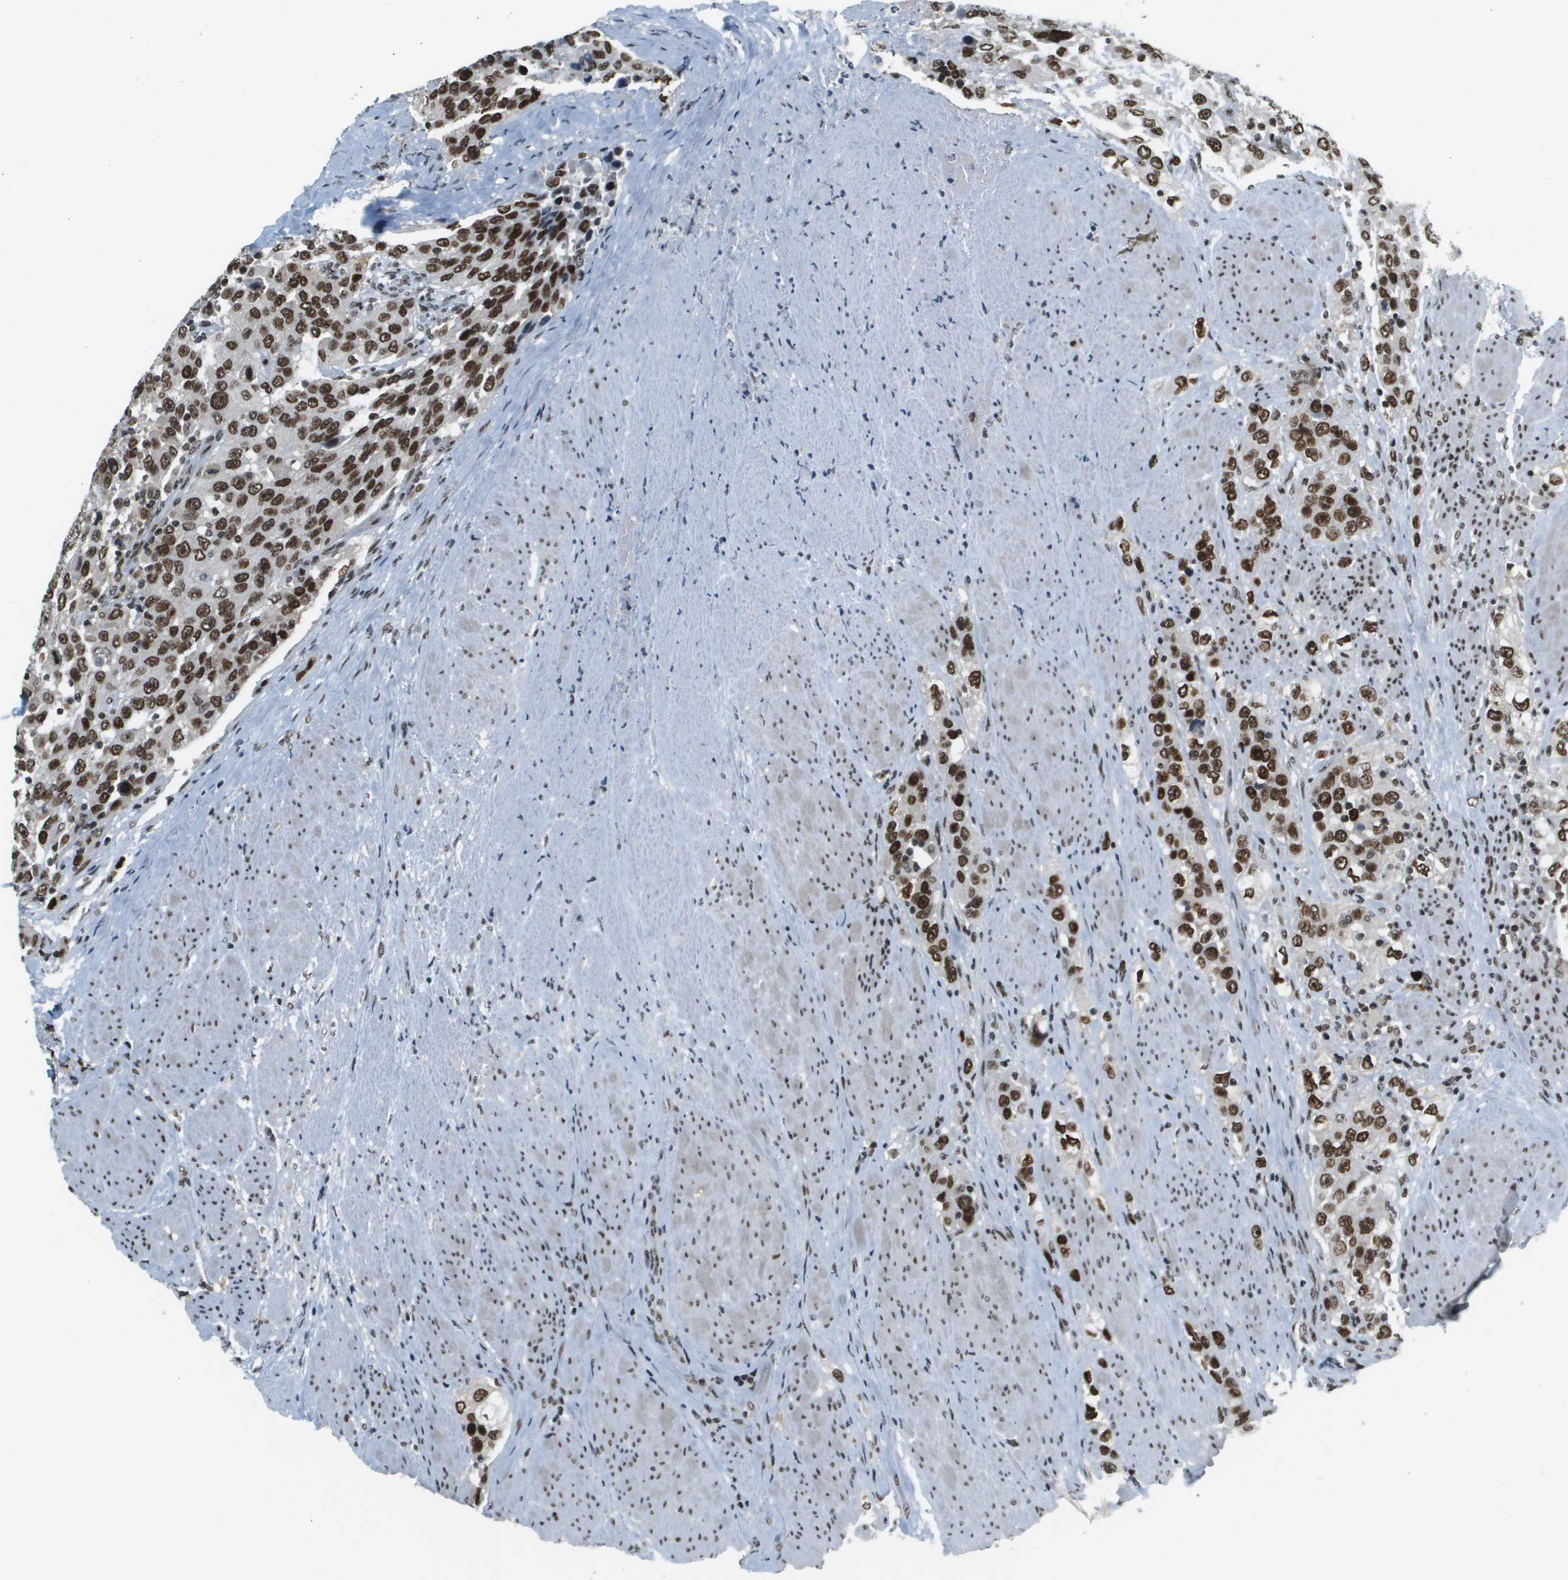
{"staining": {"intensity": "strong", "quantity": ">75%", "location": "nuclear"}, "tissue": "urothelial cancer", "cell_type": "Tumor cells", "image_type": "cancer", "snomed": [{"axis": "morphology", "description": "Urothelial carcinoma, High grade"}, {"axis": "topography", "description": "Urinary bladder"}], "caption": "Urothelial cancer stained for a protein displays strong nuclear positivity in tumor cells.", "gene": "IRF7", "patient": {"sex": "female", "age": 80}}